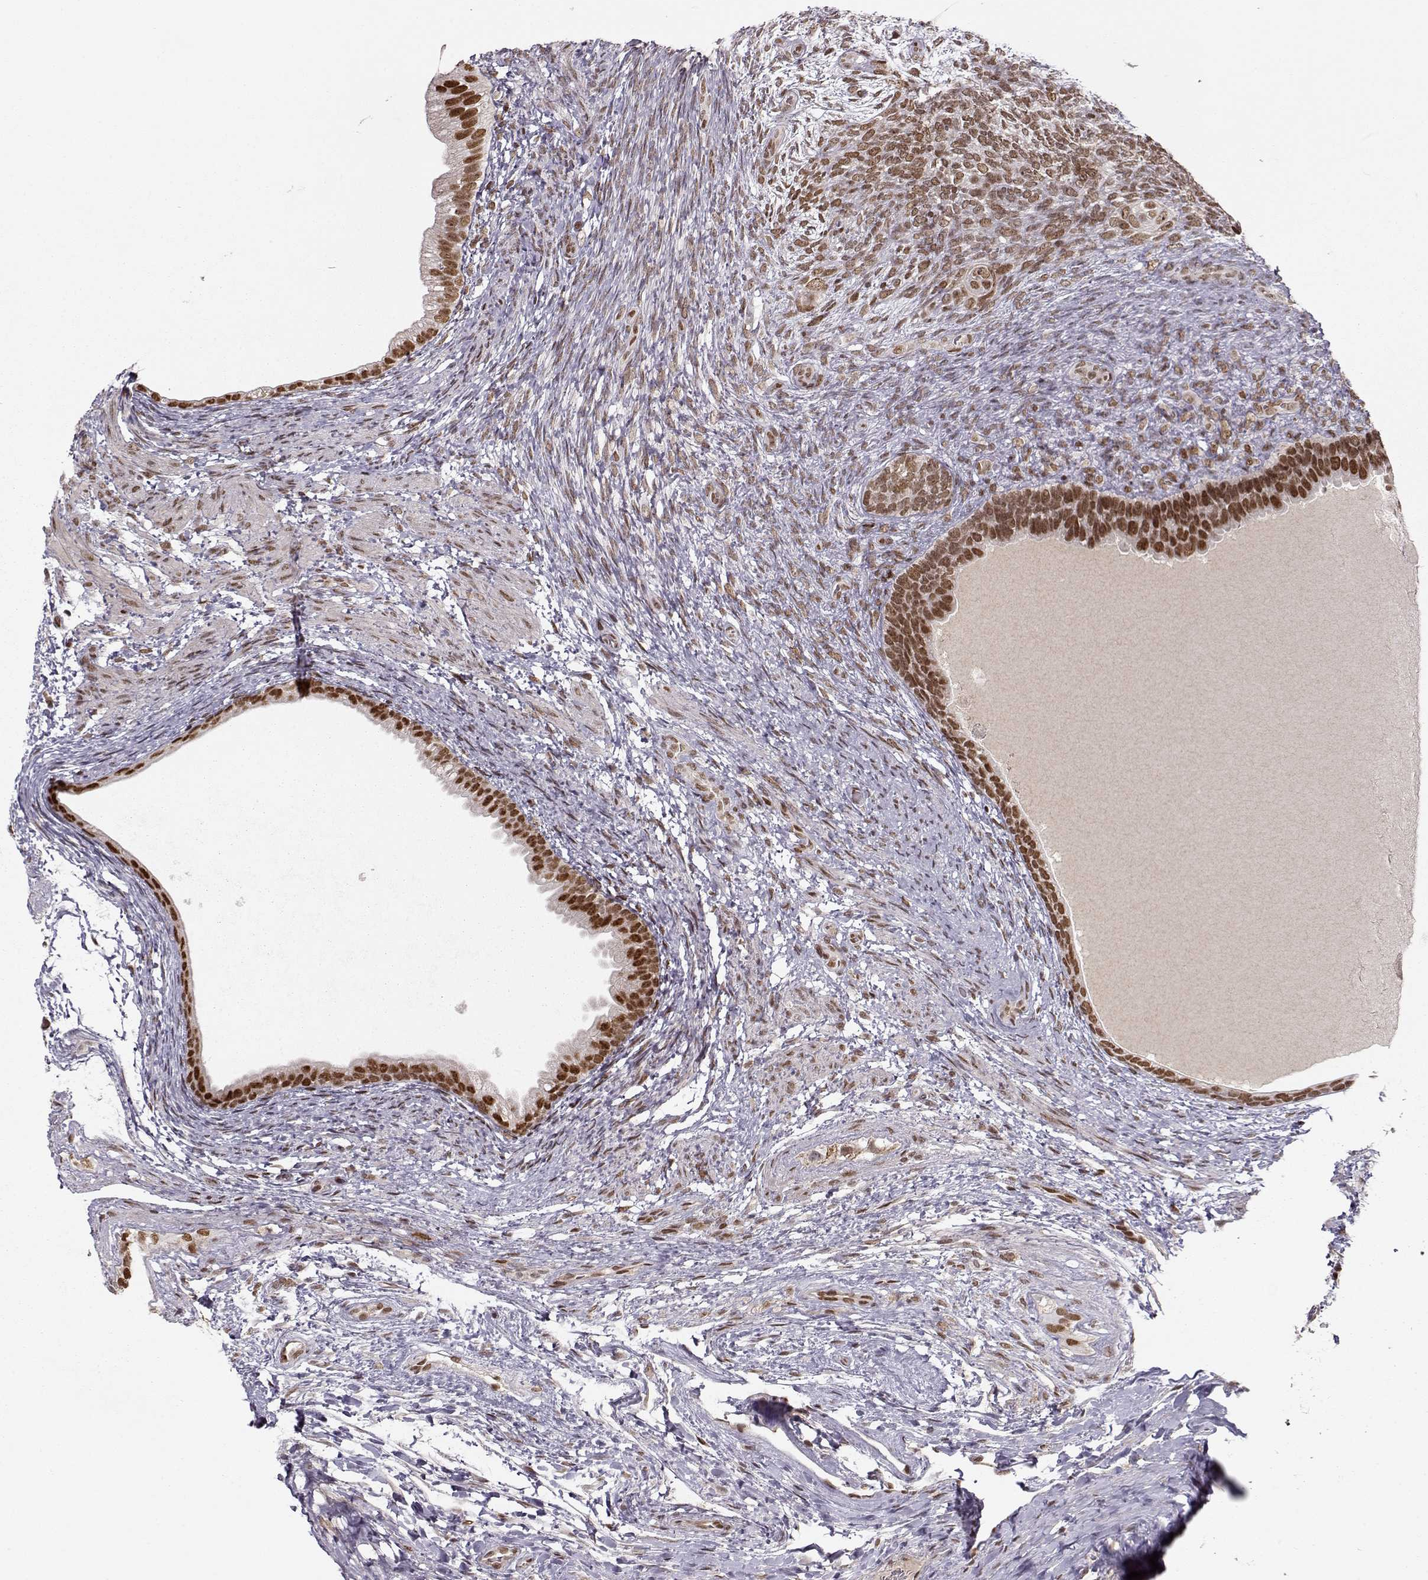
{"staining": {"intensity": "strong", "quantity": ">75%", "location": "nuclear"}, "tissue": "testis cancer", "cell_type": "Tumor cells", "image_type": "cancer", "snomed": [{"axis": "morphology", "description": "Carcinoma, Embryonal, NOS"}, {"axis": "topography", "description": "Testis"}], "caption": "Brown immunohistochemical staining in testis cancer (embryonal carcinoma) reveals strong nuclear positivity in about >75% of tumor cells.", "gene": "RAI1", "patient": {"sex": "male", "age": 24}}